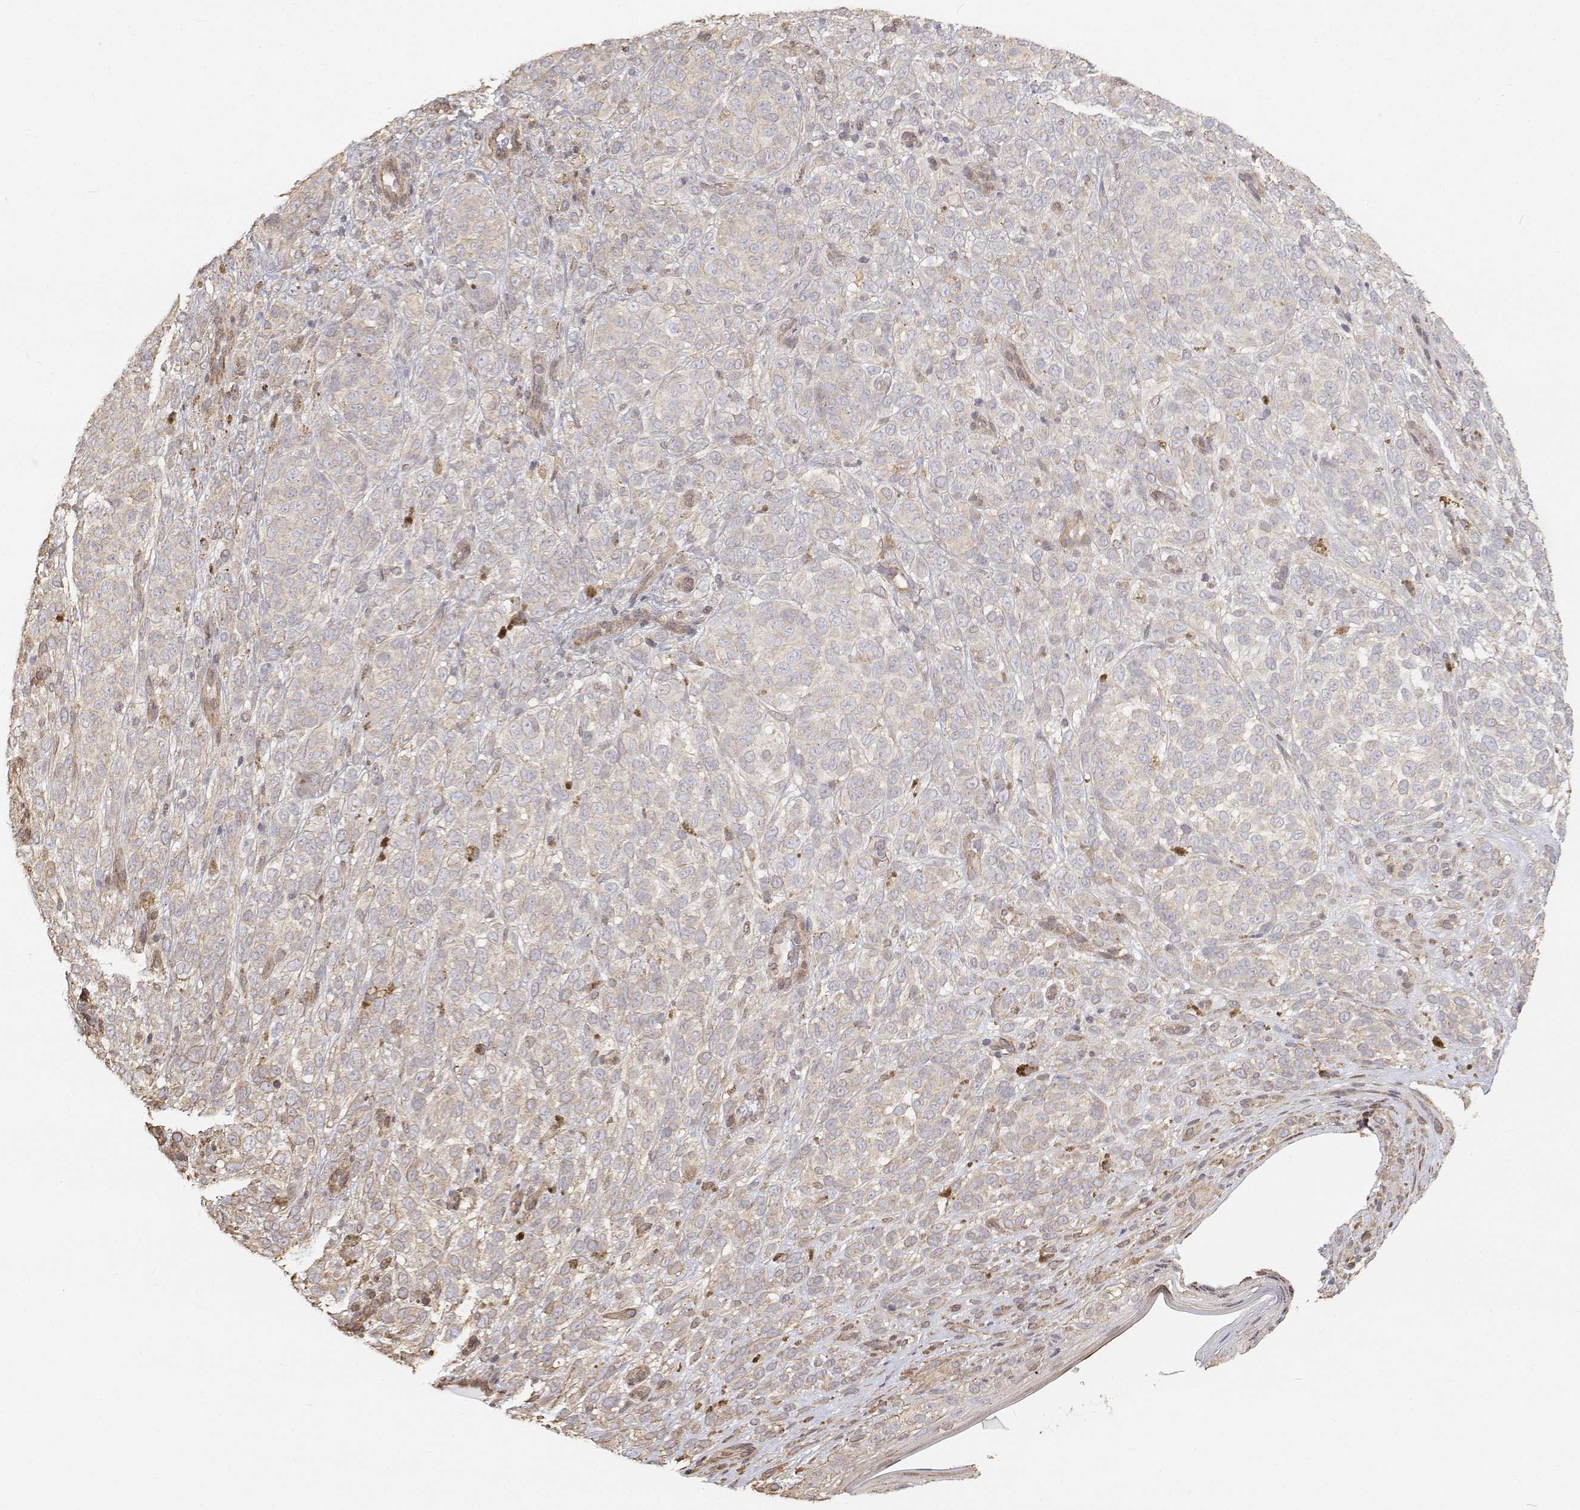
{"staining": {"intensity": "negative", "quantity": "none", "location": "none"}, "tissue": "melanoma", "cell_type": "Tumor cells", "image_type": "cancer", "snomed": [{"axis": "morphology", "description": "Malignant melanoma, NOS"}, {"axis": "topography", "description": "Skin"}], "caption": "This is an immunohistochemistry (IHC) histopathology image of human melanoma. There is no staining in tumor cells.", "gene": "GSDMA", "patient": {"sex": "female", "age": 86}}